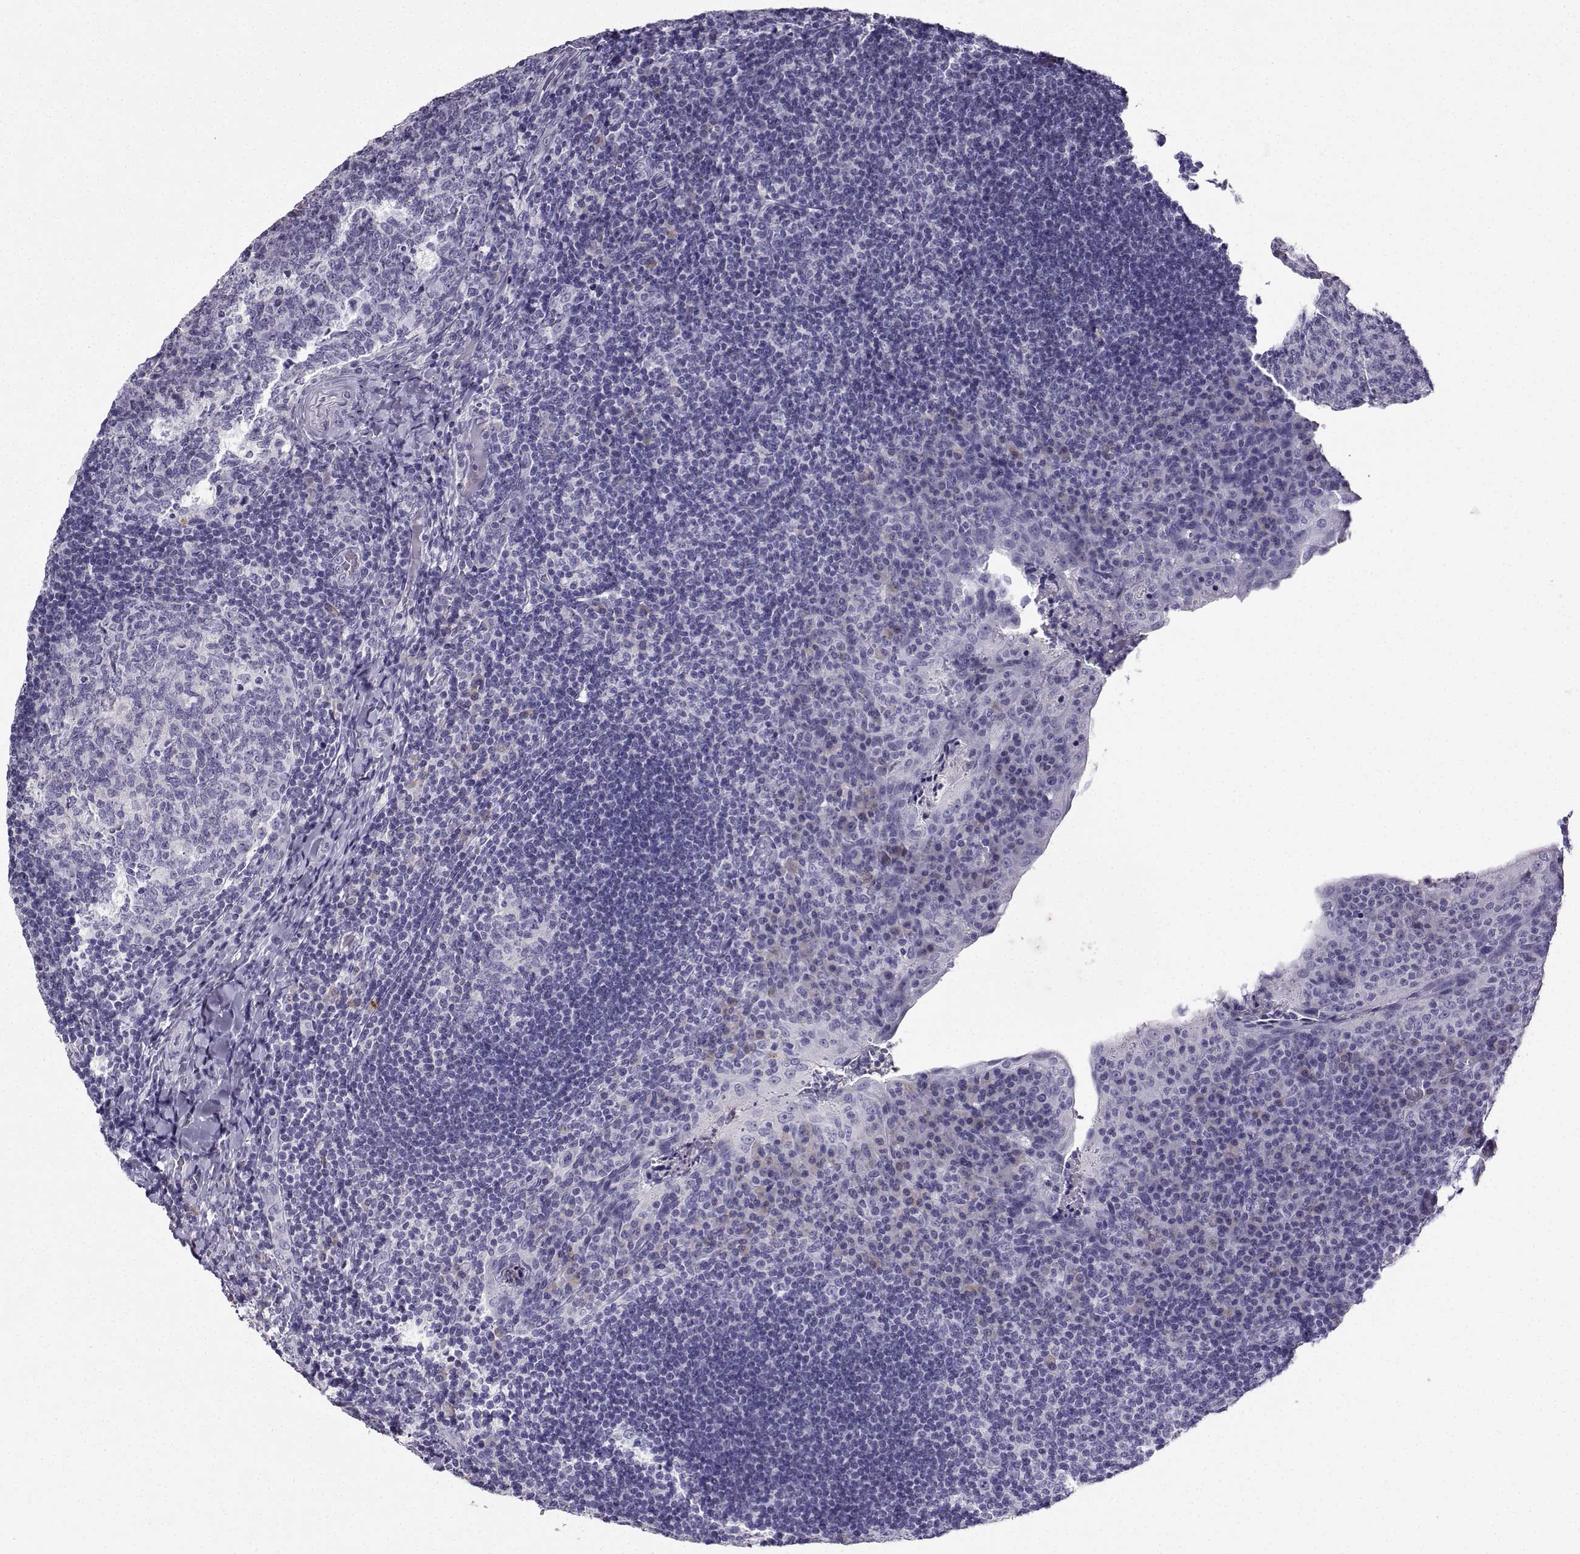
{"staining": {"intensity": "negative", "quantity": "none", "location": "none"}, "tissue": "tonsil", "cell_type": "Germinal center cells", "image_type": "normal", "snomed": [{"axis": "morphology", "description": "Normal tissue, NOS"}, {"axis": "topography", "description": "Tonsil"}], "caption": "Tonsil was stained to show a protein in brown. There is no significant expression in germinal center cells.", "gene": "GRIK4", "patient": {"sex": "male", "age": 17}}